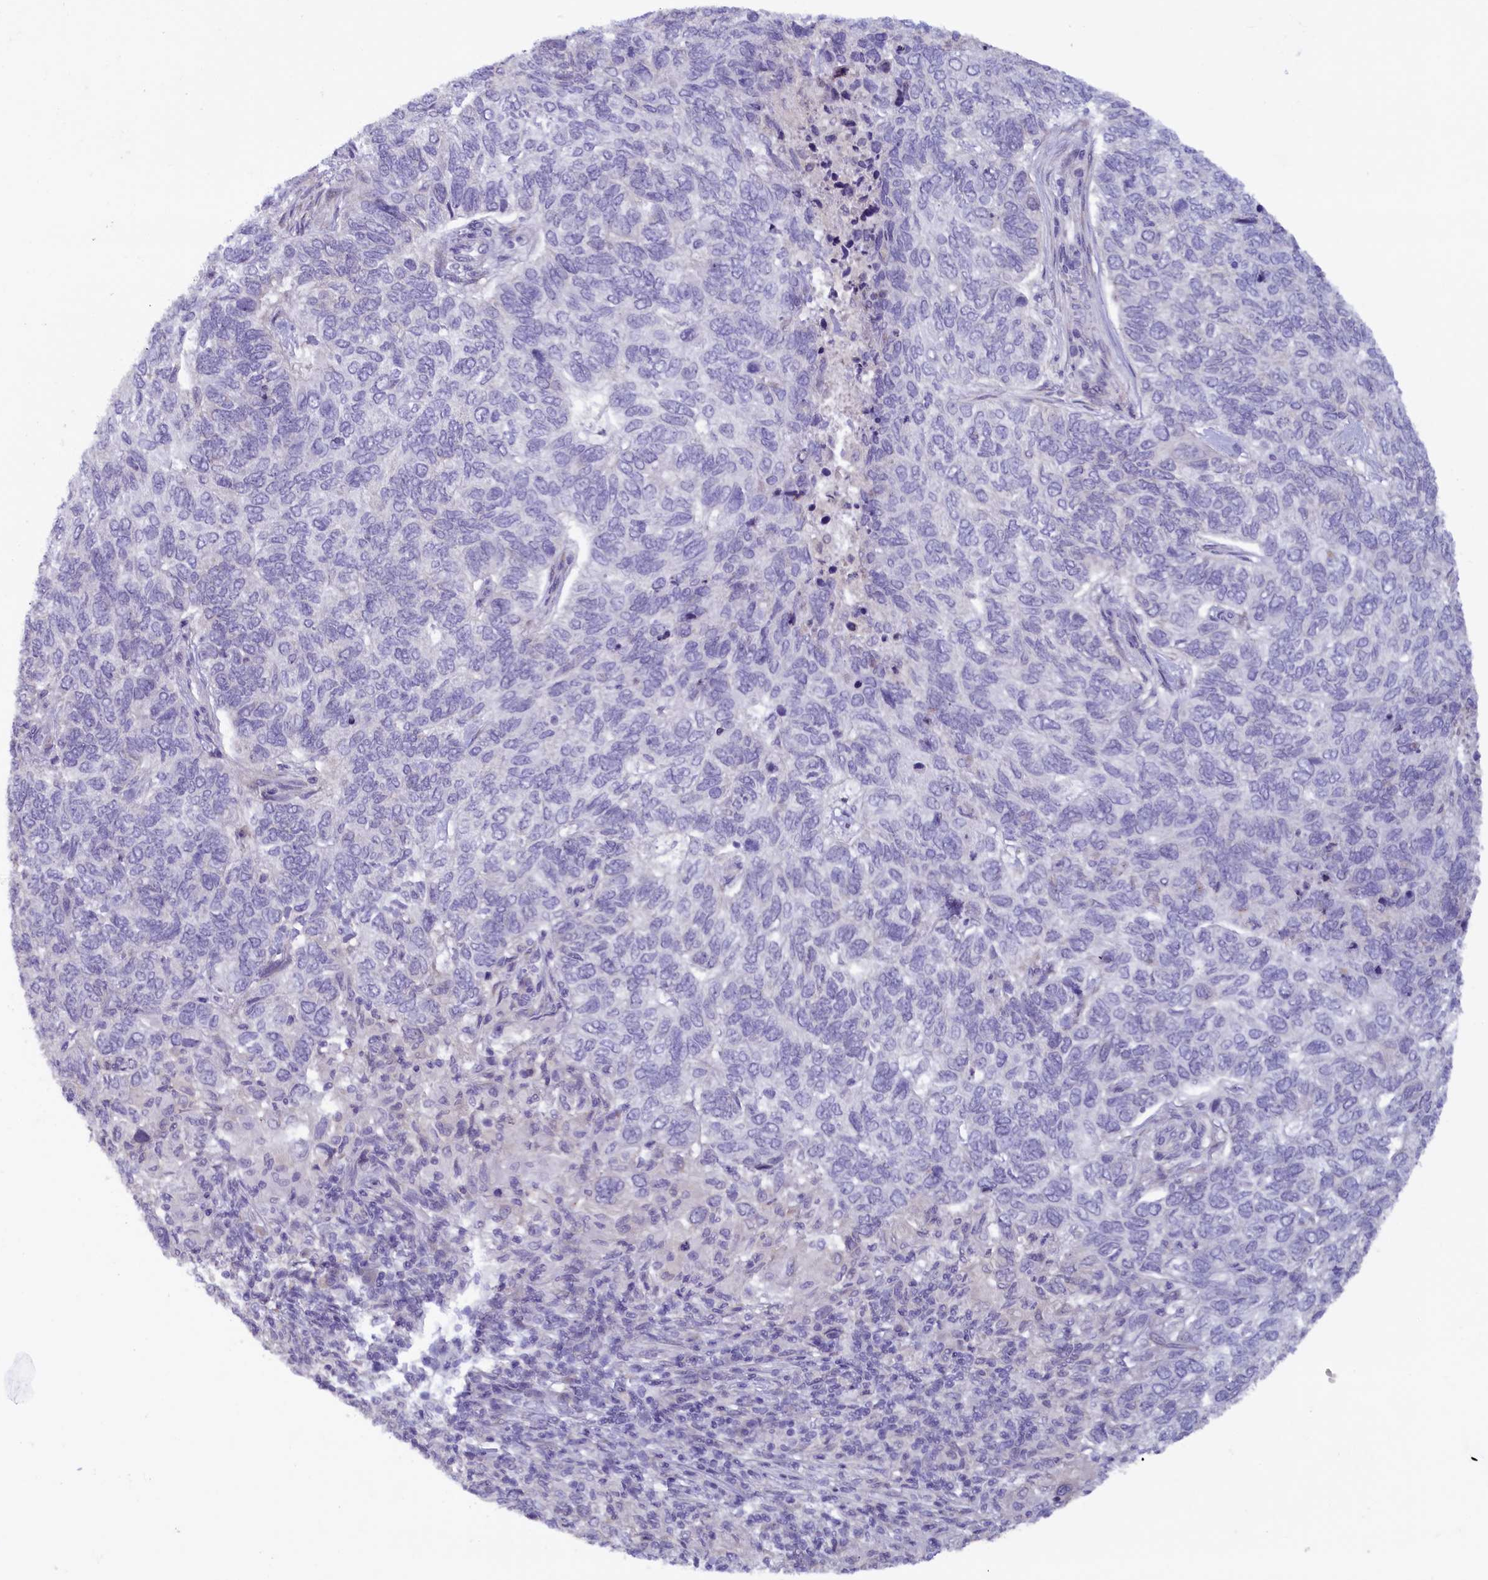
{"staining": {"intensity": "negative", "quantity": "none", "location": "none"}, "tissue": "skin cancer", "cell_type": "Tumor cells", "image_type": "cancer", "snomed": [{"axis": "morphology", "description": "Basal cell carcinoma"}, {"axis": "topography", "description": "Skin"}], "caption": "Skin cancer (basal cell carcinoma) was stained to show a protein in brown. There is no significant staining in tumor cells.", "gene": "ZSWIM4", "patient": {"sex": "female", "age": 65}}